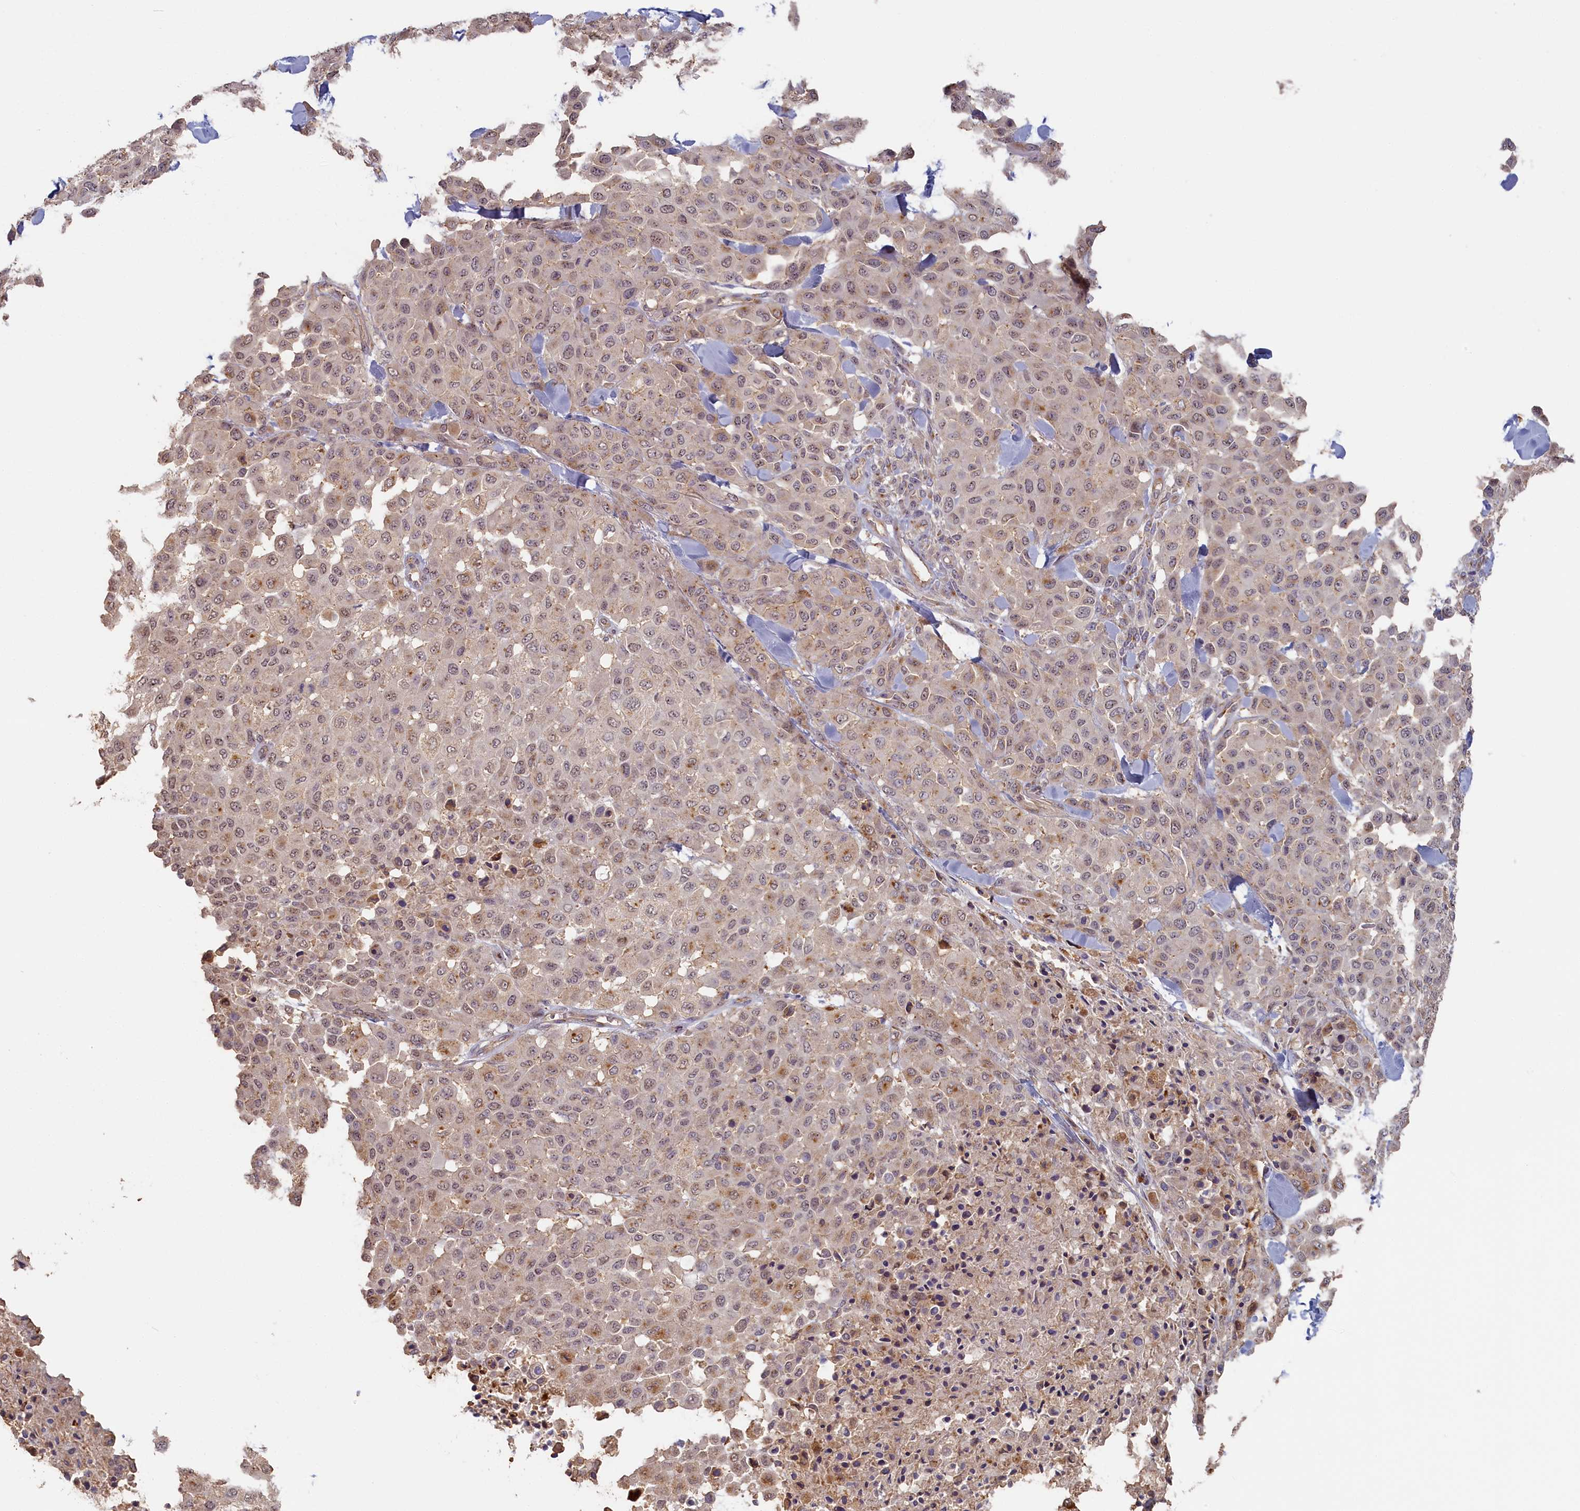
{"staining": {"intensity": "weak", "quantity": "<25%", "location": "nuclear"}, "tissue": "melanoma", "cell_type": "Tumor cells", "image_type": "cancer", "snomed": [{"axis": "morphology", "description": "Malignant melanoma, Metastatic site"}, {"axis": "topography", "description": "Skin"}], "caption": "Human melanoma stained for a protein using immunohistochemistry reveals no positivity in tumor cells.", "gene": "STX16", "patient": {"sex": "female", "age": 81}}